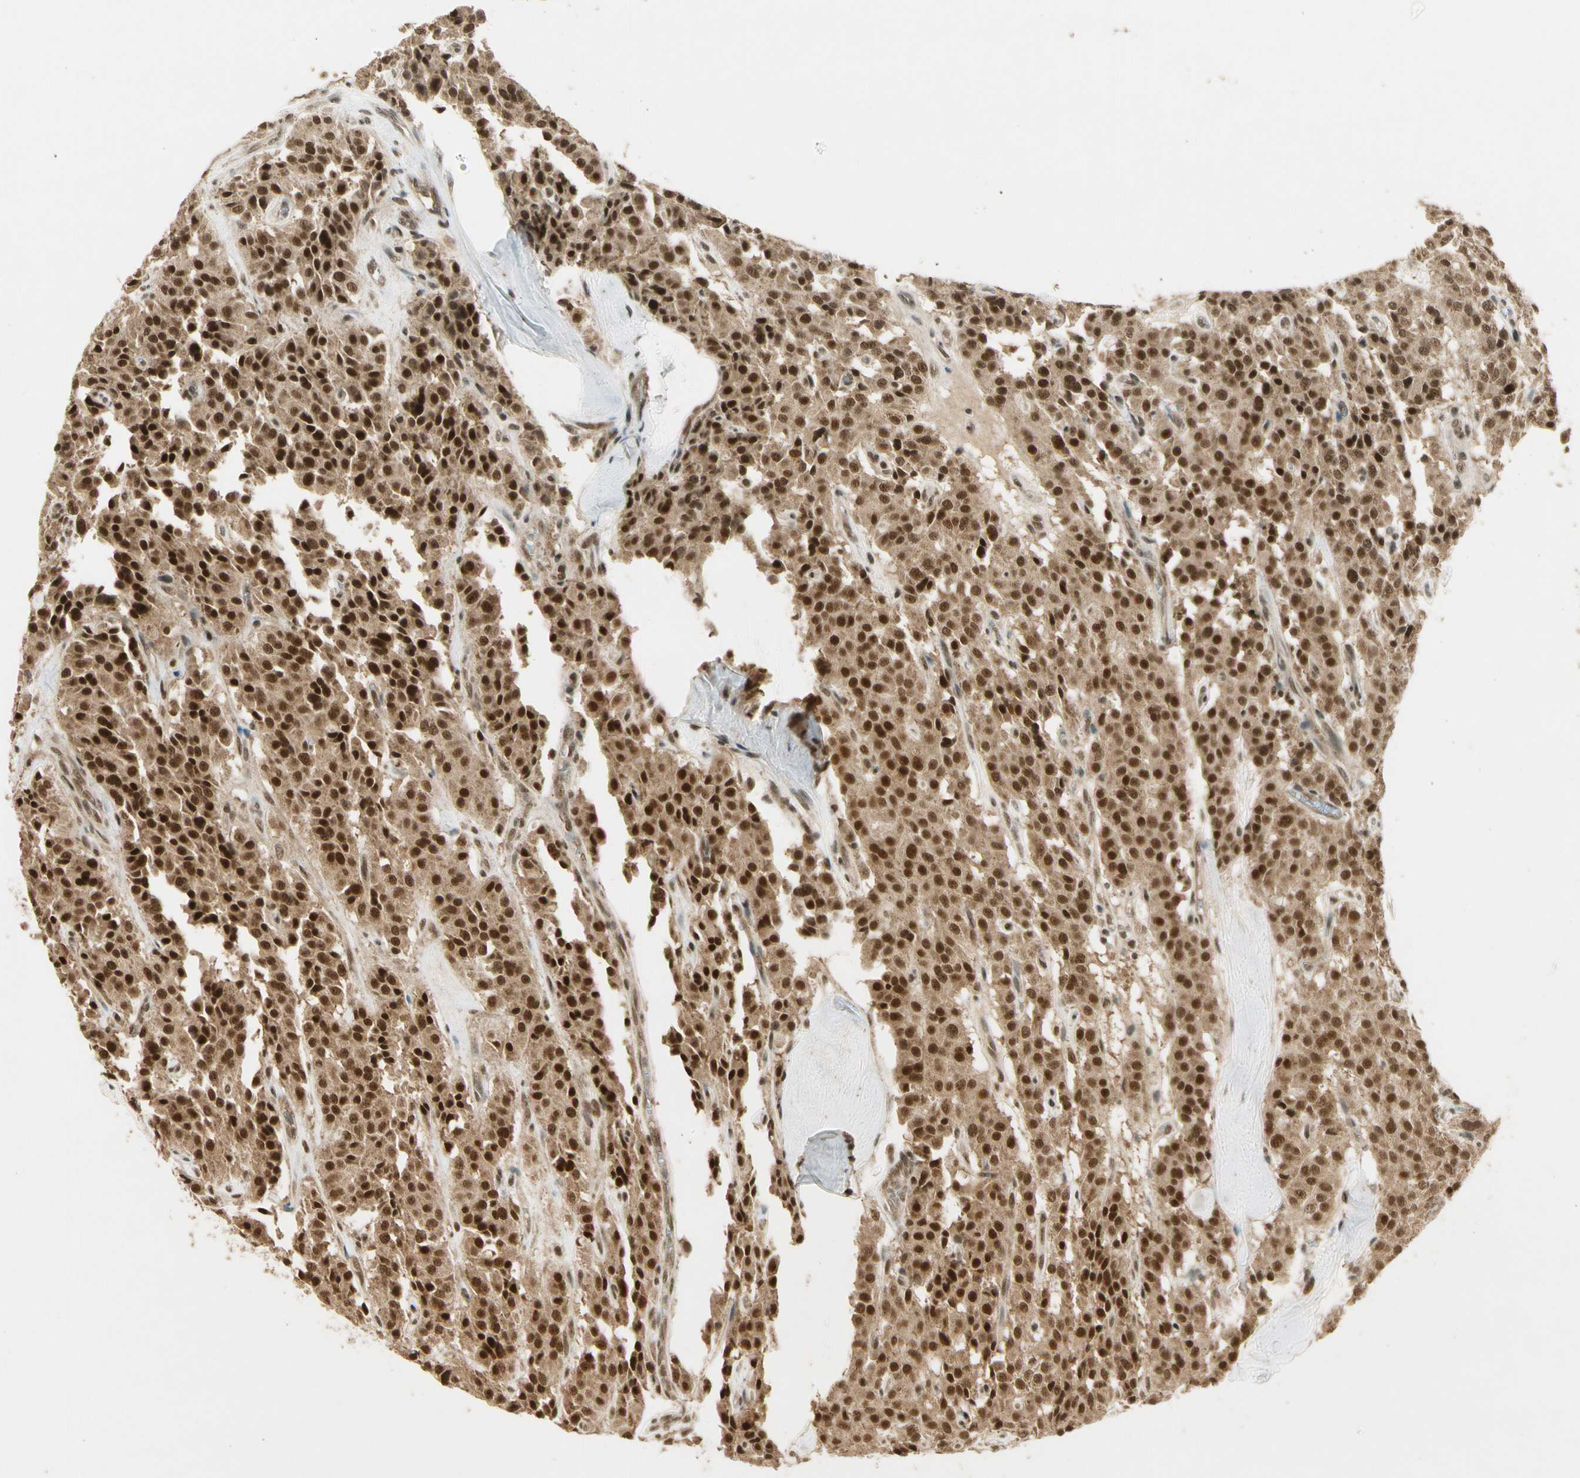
{"staining": {"intensity": "moderate", "quantity": ">75%", "location": "cytoplasmic/membranous,nuclear"}, "tissue": "carcinoid", "cell_type": "Tumor cells", "image_type": "cancer", "snomed": [{"axis": "morphology", "description": "Carcinoid, malignant, NOS"}, {"axis": "topography", "description": "Lung"}], "caption": "Moderate cytoplasmic/membranous and nuclear staining is present in about >75% of tumor cells in malignant carcinoid.", "gene": "ZNF135", "patient": {"sex": "male", "age": 30}}